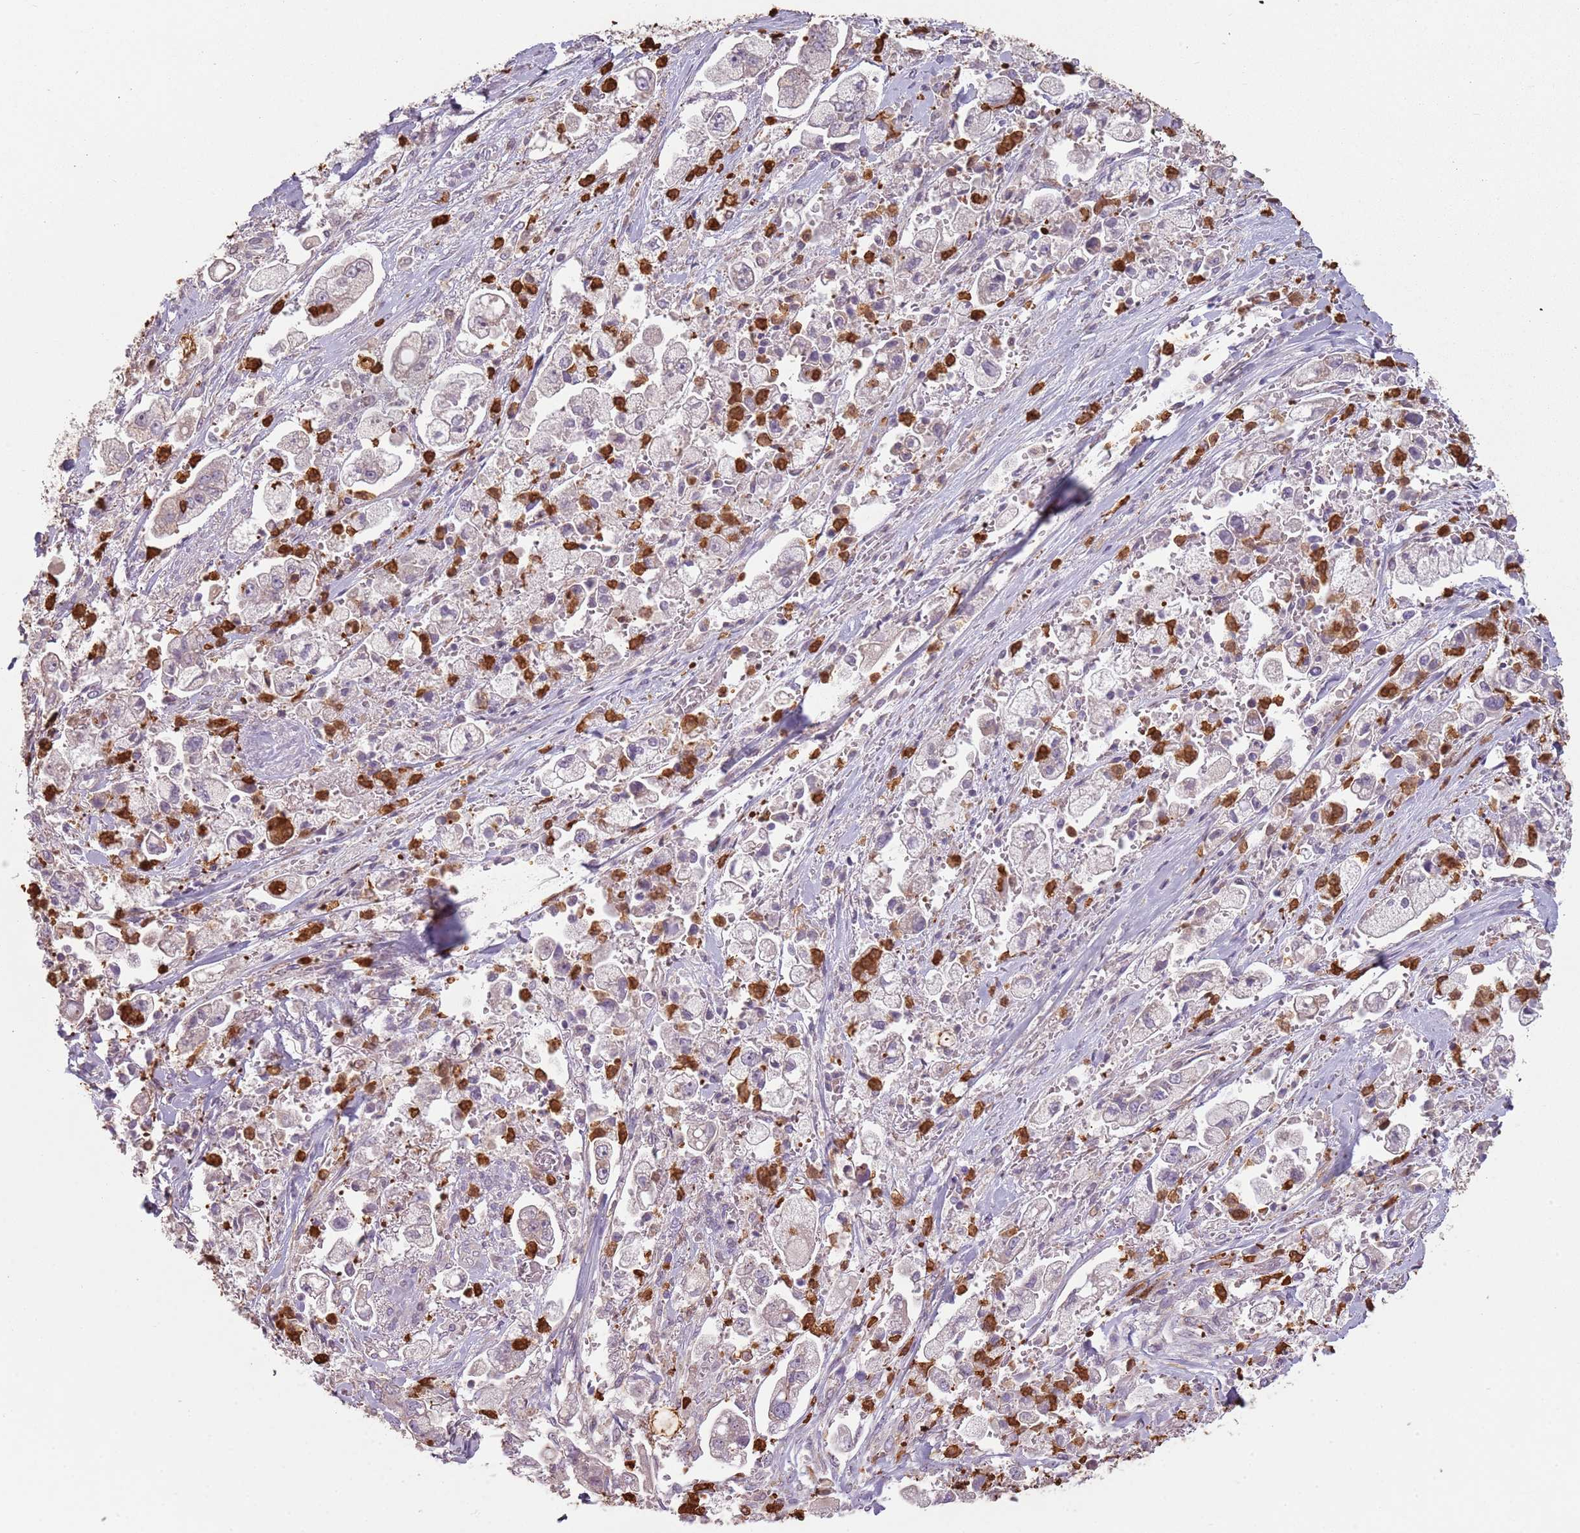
{"staining": {"intensity": "negative", "quantity": "none", "location": "none"}, "tissue": "stomach cancer", "cell_type": "Tumor cells", "image_type": "cancer", "snomed": [{"axis": "morphology", "description": "Adenocarcinoma, NOS"}, {"axis": "topography", "description": "Stomach"}], "caption": "This is a photomicrograph of immunohistochemistry staining of stomach cancer, which shows no expression in tumor cells.", "gene": "SPAG4", "patient": {"sex": "male", "age": 62}}